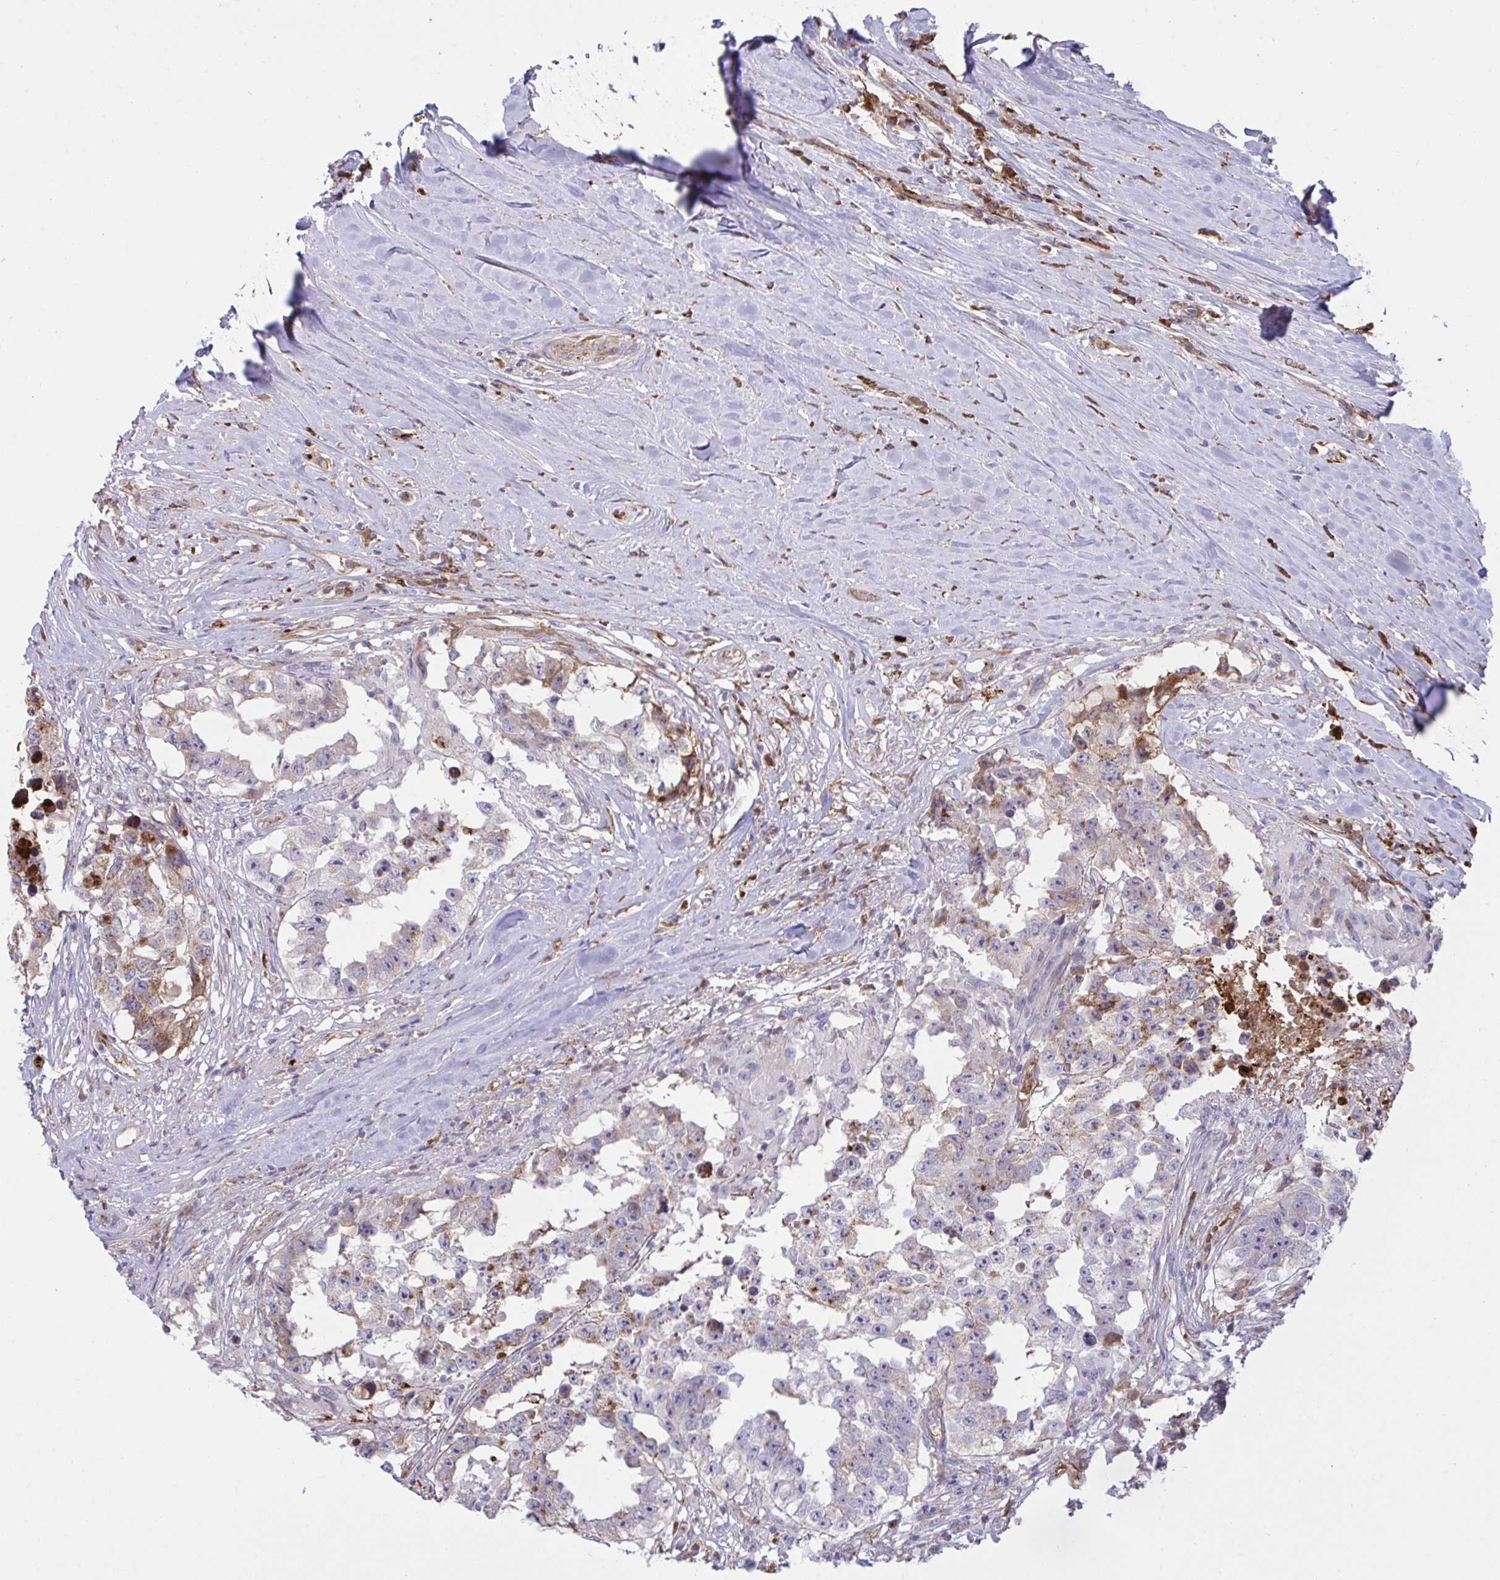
{"staining": {"intensity": "moderate", "quantity": "<25%", "location": "cytoplasmic/membranous"}, "tissue": "testis cancer", "cell_type": "Tumor cells", "image_type": "cancer", "snomed": [{"axis": "morphology", "description": "Carcinoma, Embryonal, NOS"}, {"axis": "topography", "description": "Testis"}], "caption": "Protein staining reveals moderate cytoplasmic/membranous staining in about <25% of tumor cells in testis cancer (embryonal carcinoma). (DAB (3,3'-diaminobenzidine) IHC with brightfield microscopy, high magnification).", "gene": "F2", "patient": {"sex": "male", "age": 83}}